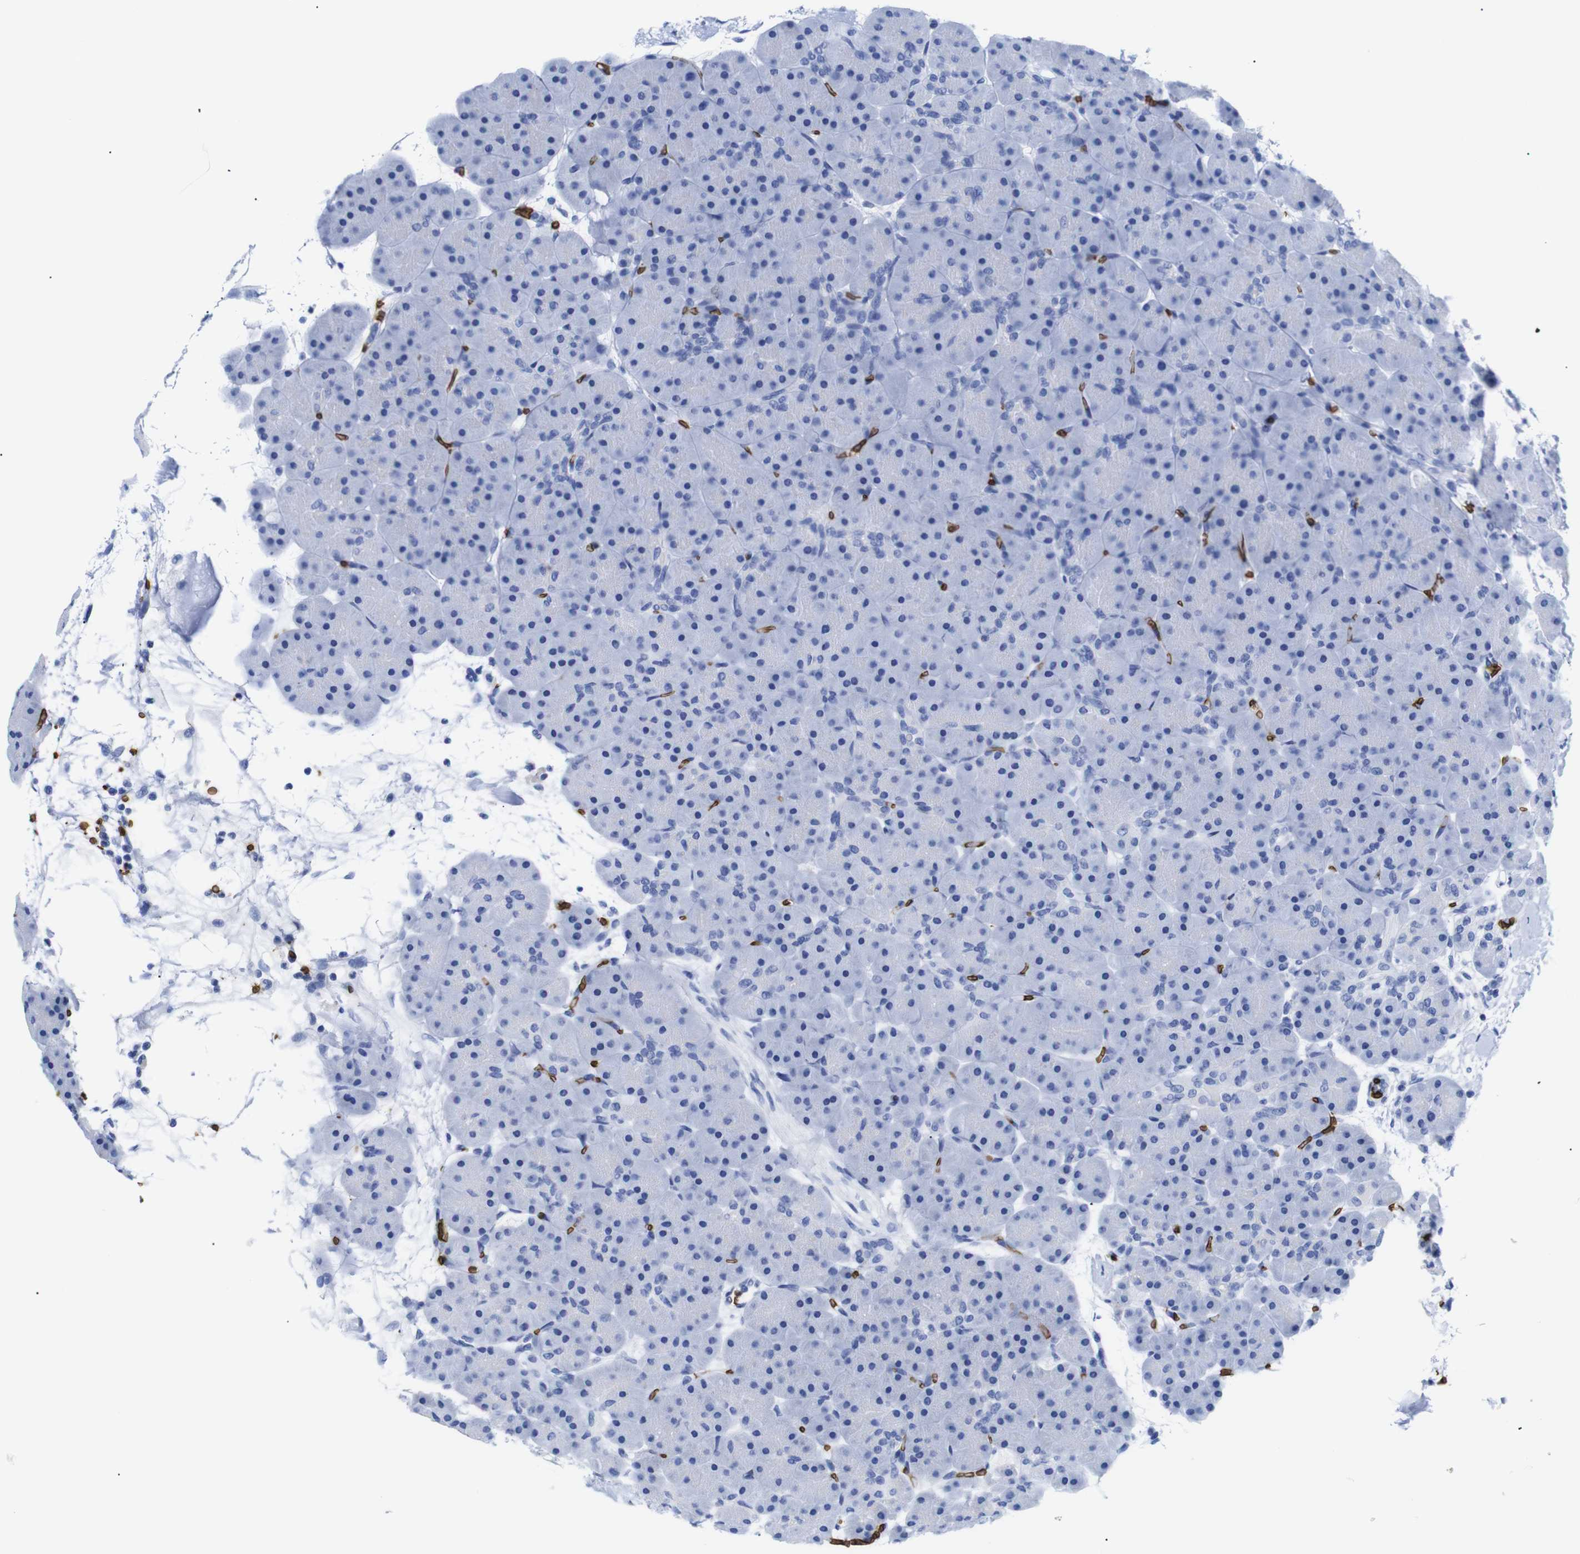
{"staining": {"intensity": "negative", "quantity": "none", "location": "none"}, "tissue": "pancreas", "cell_type": "Exocrine glandular cells", "image_type": "normal", "snomed": [{"axis": "morphology", "description": "Normal tissue, NOS"}, {"axis": "topography", "description": "Pancreas"}], "caption": "Immunohistochemical staining of benign pancreas shows no significant staining in exocrine glandular cells.", "gene": "S1PR2", "patient": {"sex": "male", "age": 66}}